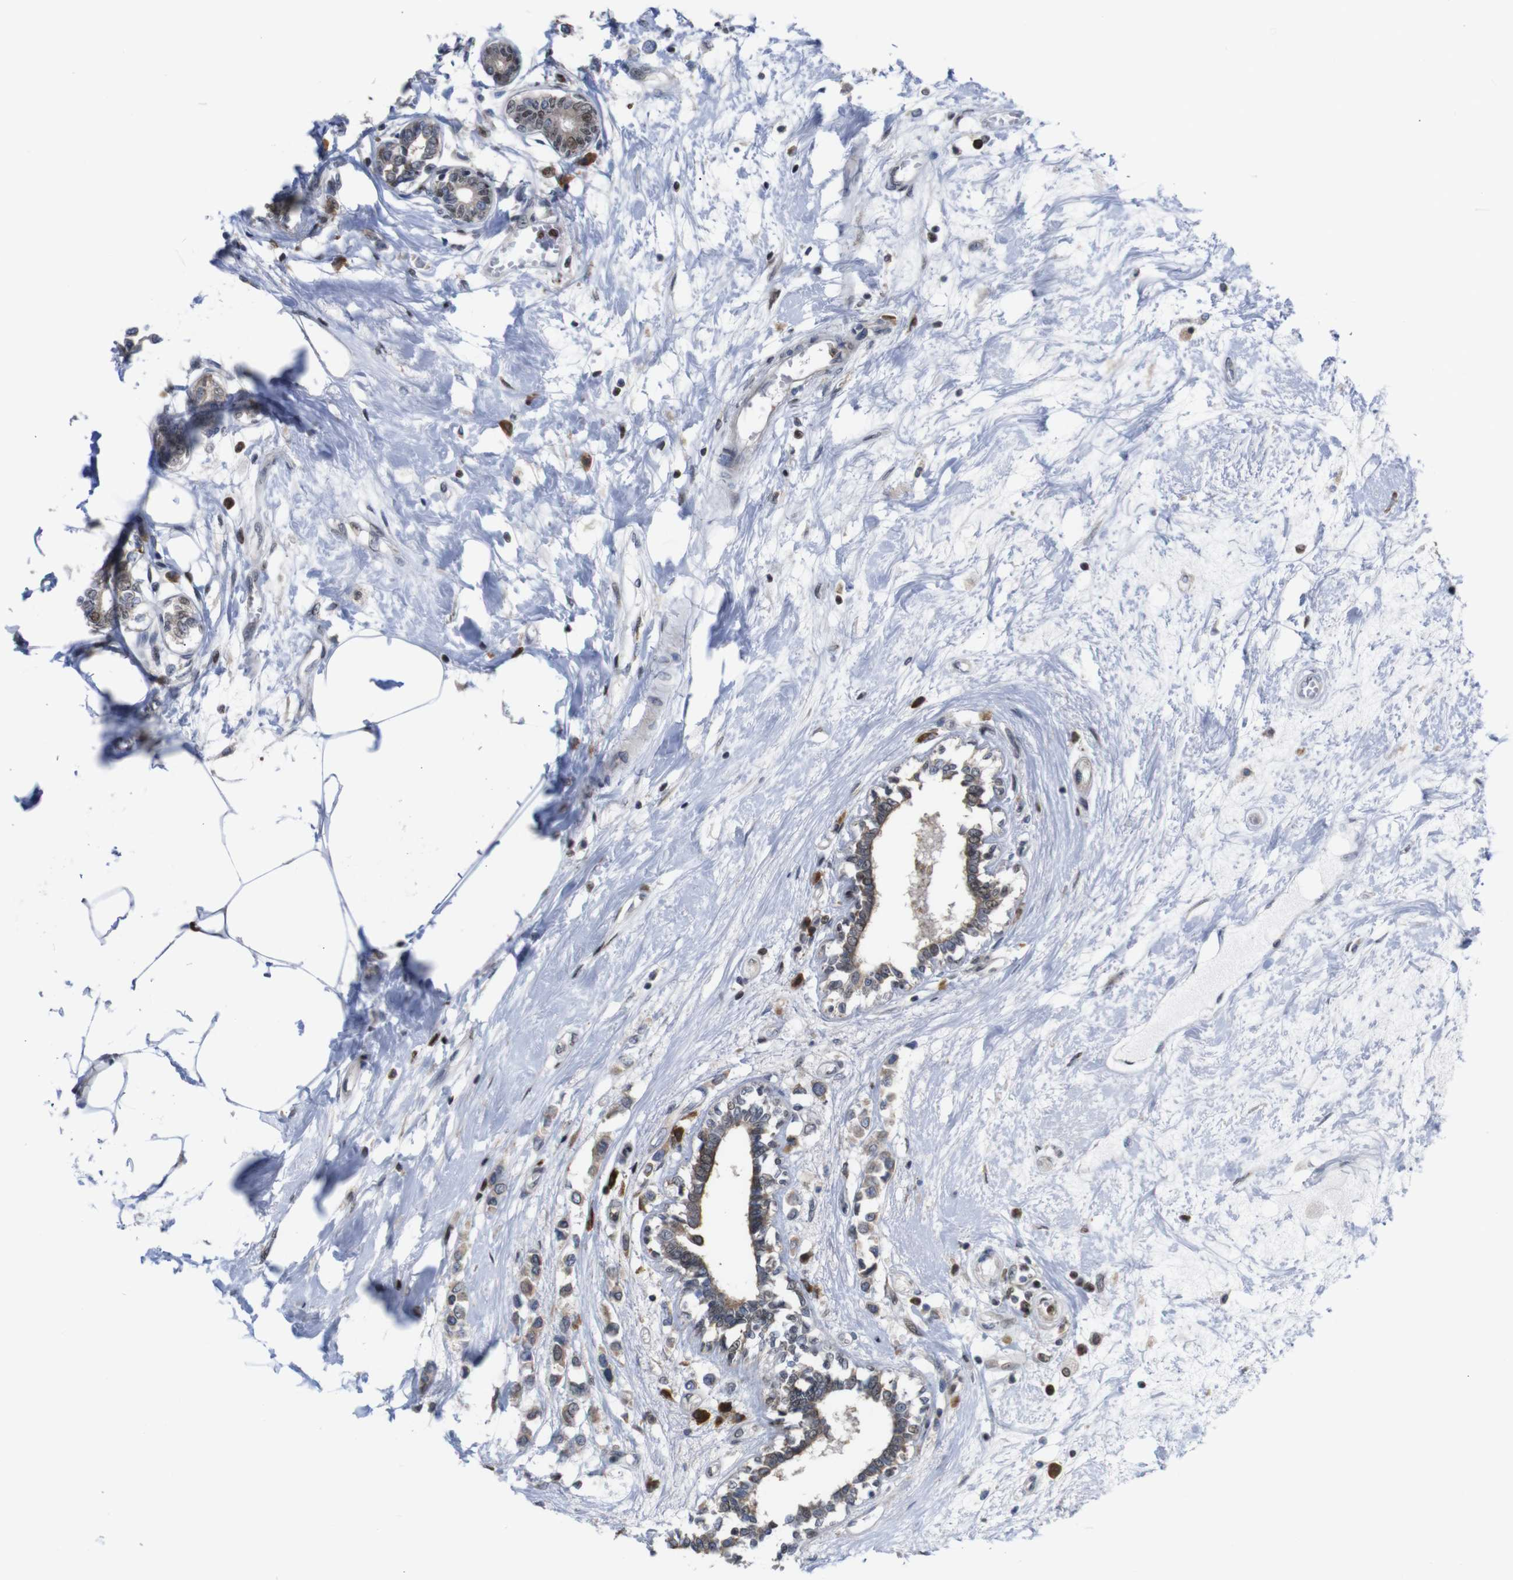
{"staining": {"intensity": "moderate", "quantity": ">75%", "location": "cytoplasmic/membranous"}, "tissue": "breast cancer", "cell_type": "Tumor cells", "image_type": "cancer", "snomed": [{"axis": "morphology", "description": "Lobular carcinoma"}, {"axis": "topography", "description": "Breast"}], "caption": "Immunohistochemistry (IHC) image of neoplastic tissue: human lobular carcinoma (breast) stained using immunohistochemistry displays medium levels of moderate protein expression localized specifically in the cytoplasmic/membranous of tumor cells, appearing as a cytoplasmic/membranous brown color.", "gene": "PTPN1", "patient": {"sex": "female", "age": 51}}